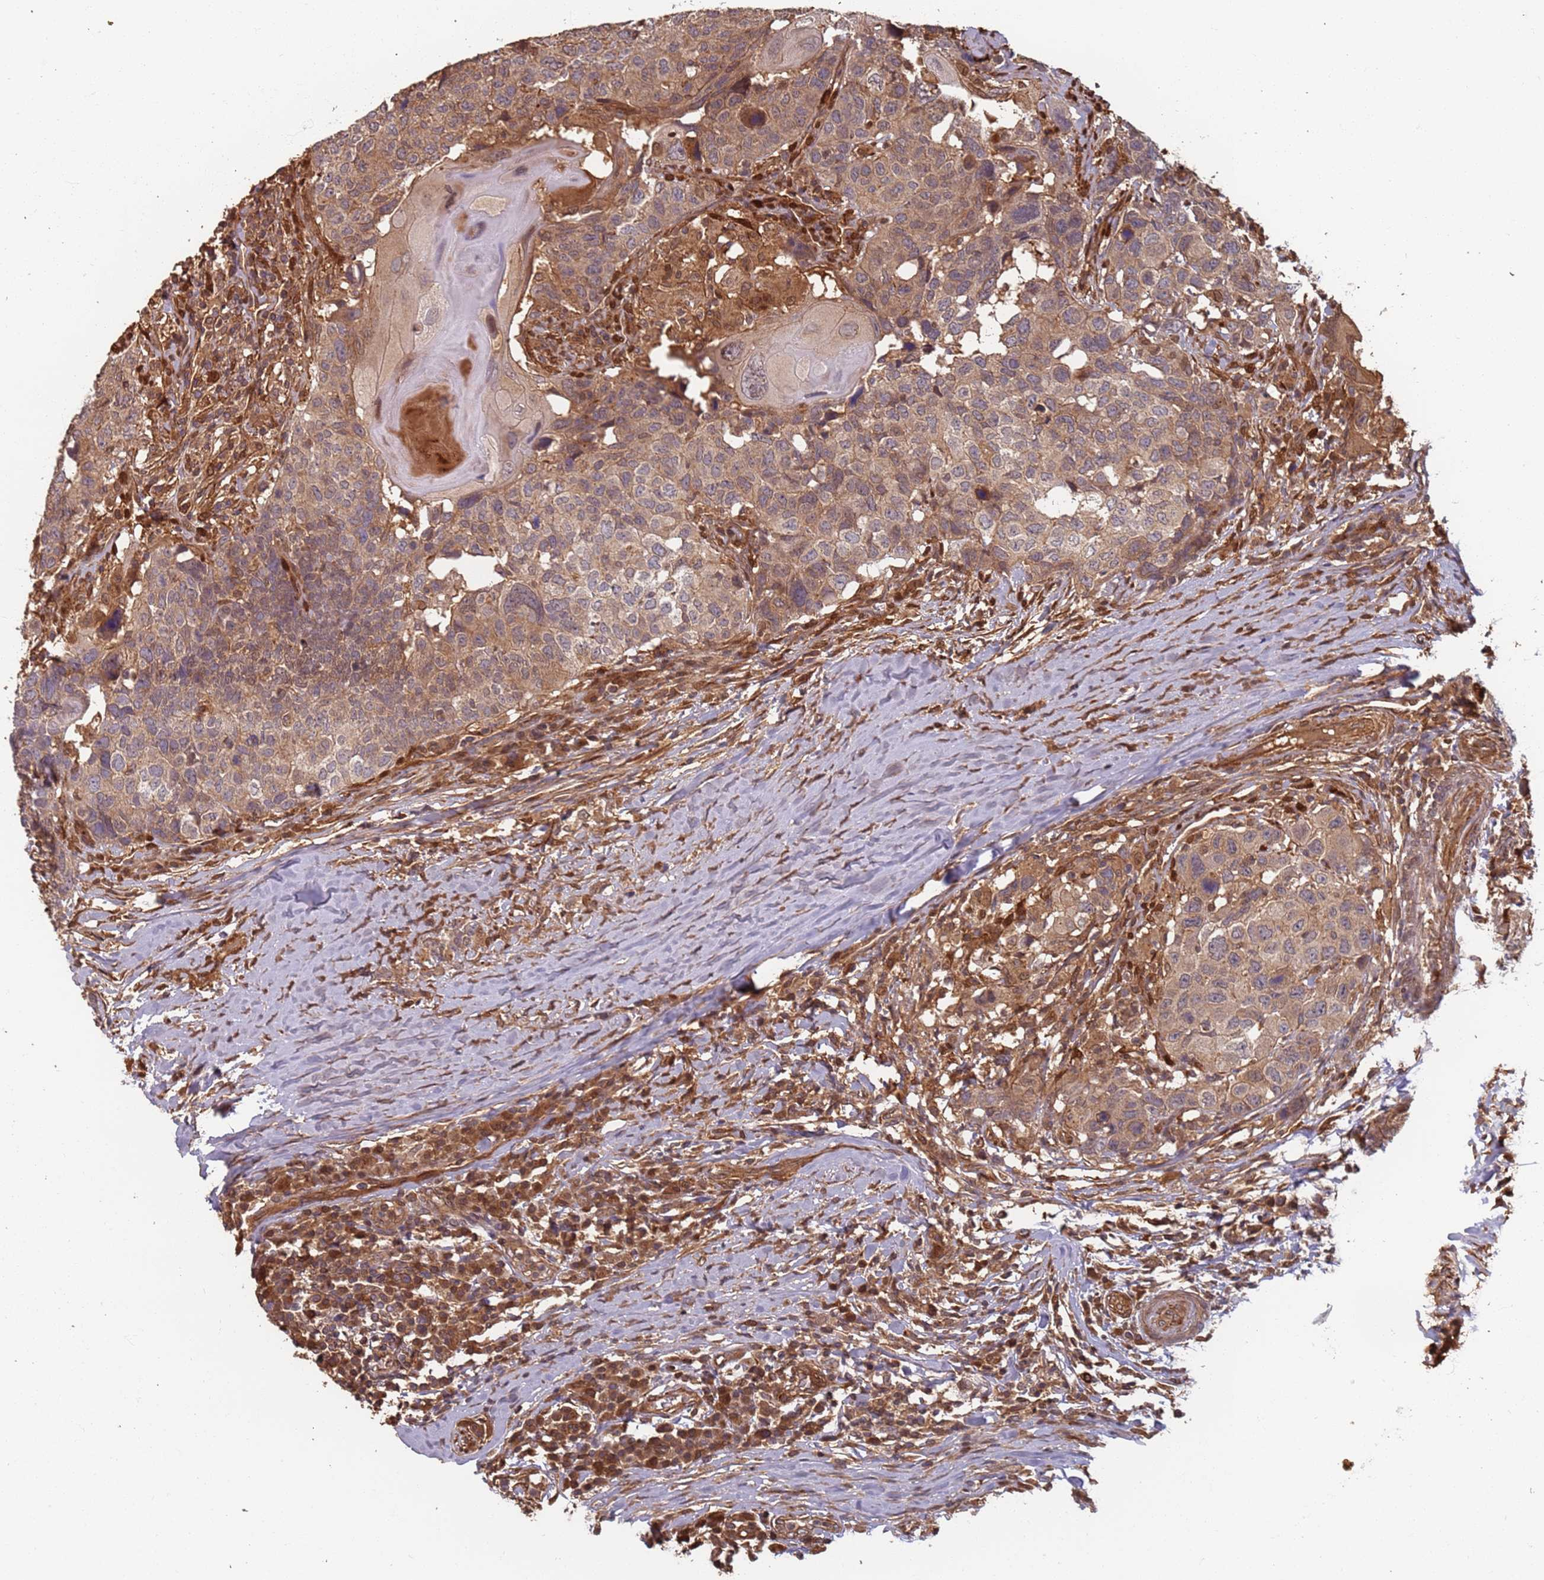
{"staining": {"intensity": "weak", "quantity": ">75%", "location": "cytoplasmic/membranous"}, "tissue": "head and neck cancer", "cell_type": "Tumor cells", "image_type": "cancer", "snomed": [{"axis": "morphology", "description": "Normal tissue, NOS"}, {"axis": "morphology", "description": "Squamous cell carcinoma, NOS"}, {"axis": "topography", "description": "Skeletal muscle"}, {"axis": "topography", "description": "Vascular tissue"}, {"axis": "topography", "description": "Peripheral nerve tissue"}, {"axis": "topography", "description": "Head-Neck"}], "caption": "High-power microscopy captured an immunohistochemistry (IHC) photomicrograph of head and neck cancer (squamous cell carcinoma), revealing weak cytoplasmic/membranous expression in about >75% of tumor cells.", "gene": "SDCCAG8", "patient": {"sex": "male", "age": 66}}